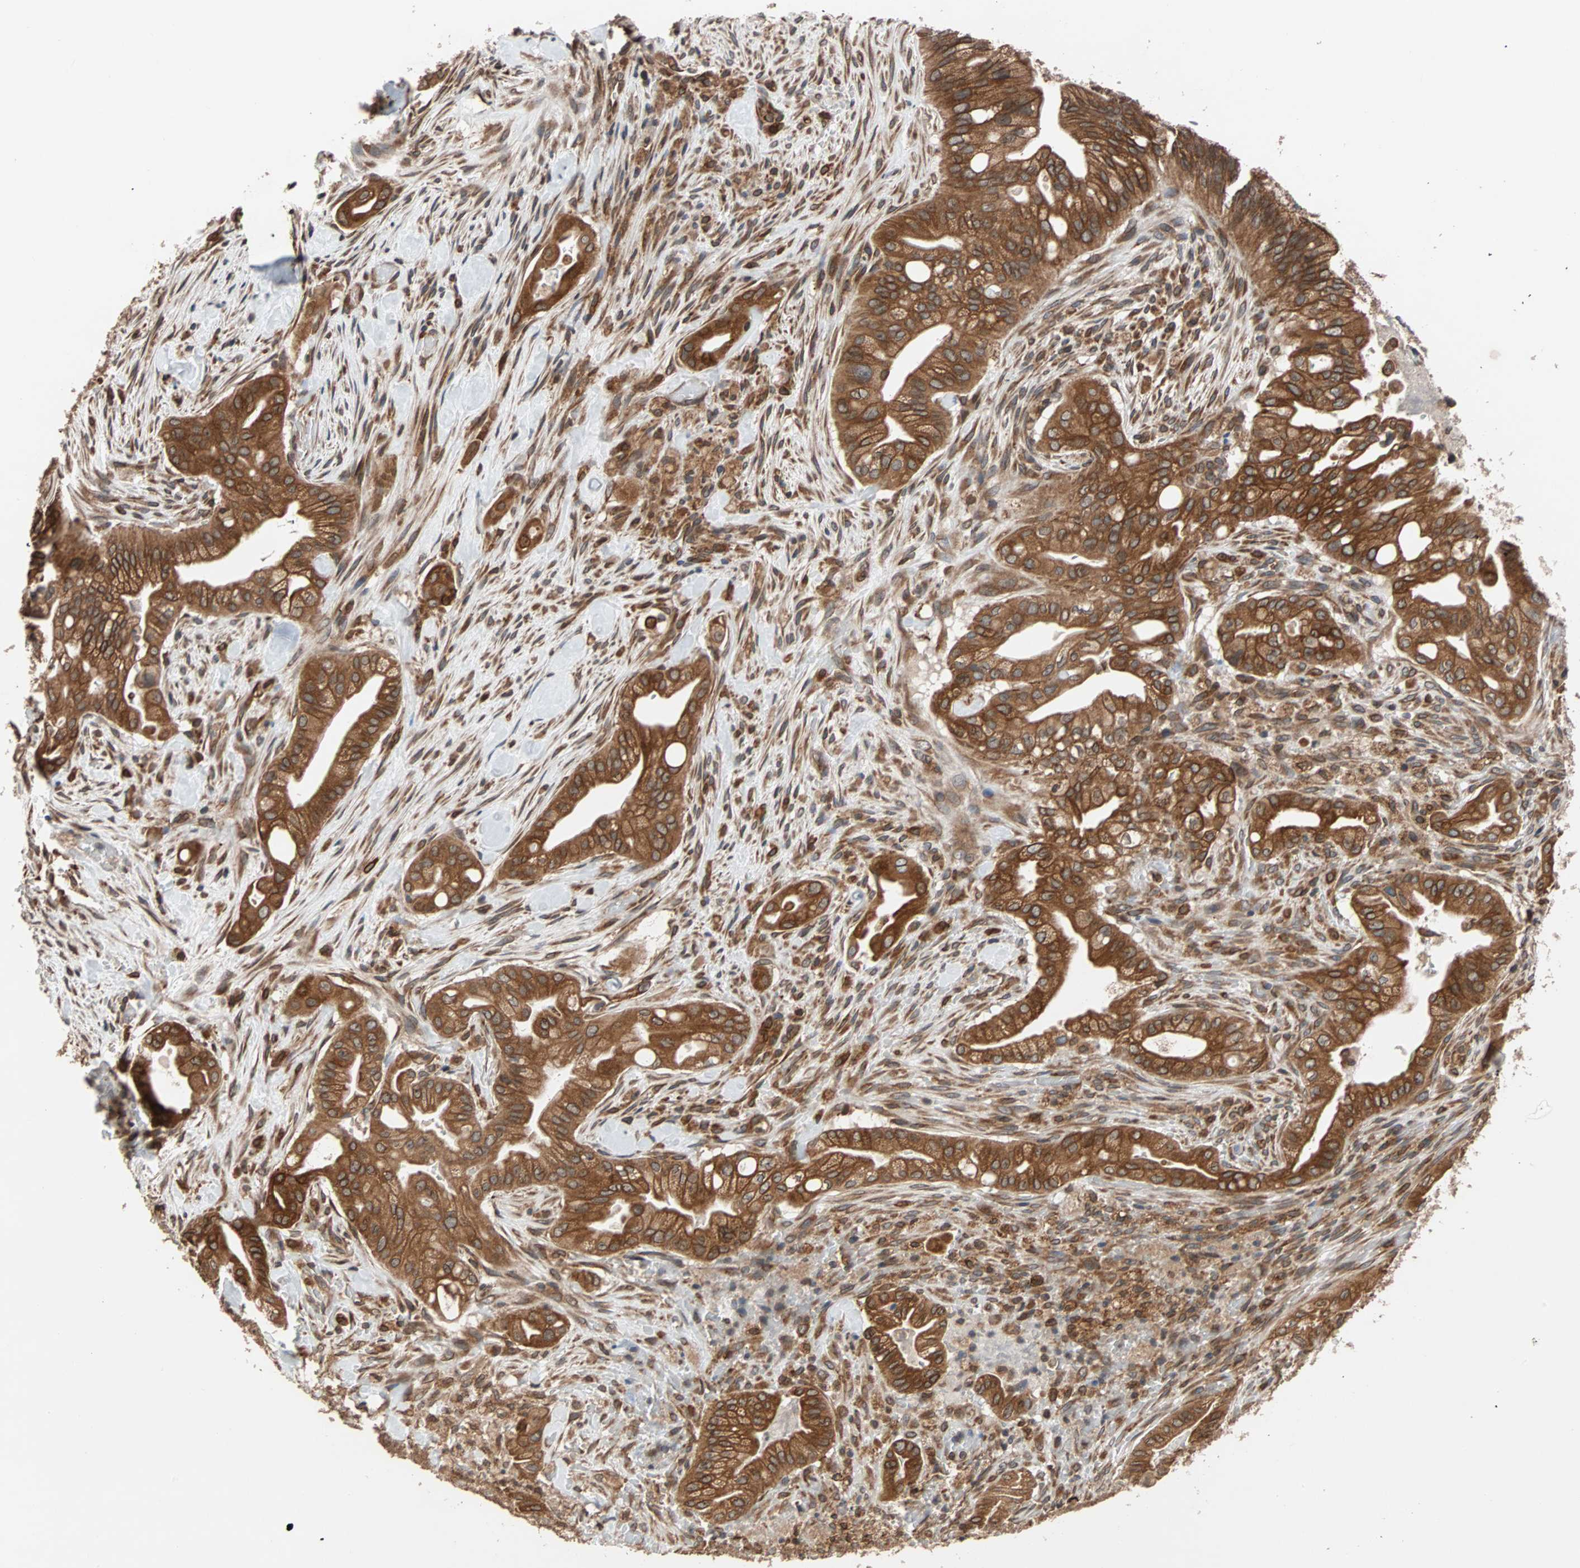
{"staining": {"intensity": "strong", "quantity": ">75%", "location": "cytoplasmic/membranous"}, "tissue": "liver cancer", "cell_type": "Tumor cells", "image_type": "cancer", "snomed": [{"axis": "morphology", "description": "Cholangiocarcinoma"}, {"axis": "topography", "description": "Liver"}], "caption": "IHC of human liver cancer (cholangiocarcinoma) reveals high levels of strong cytoplasmic/membranous staining in approximately >75% of tumor cells.", "gene": "AUP1", "patient": {"sex": "female", "age": 68}}